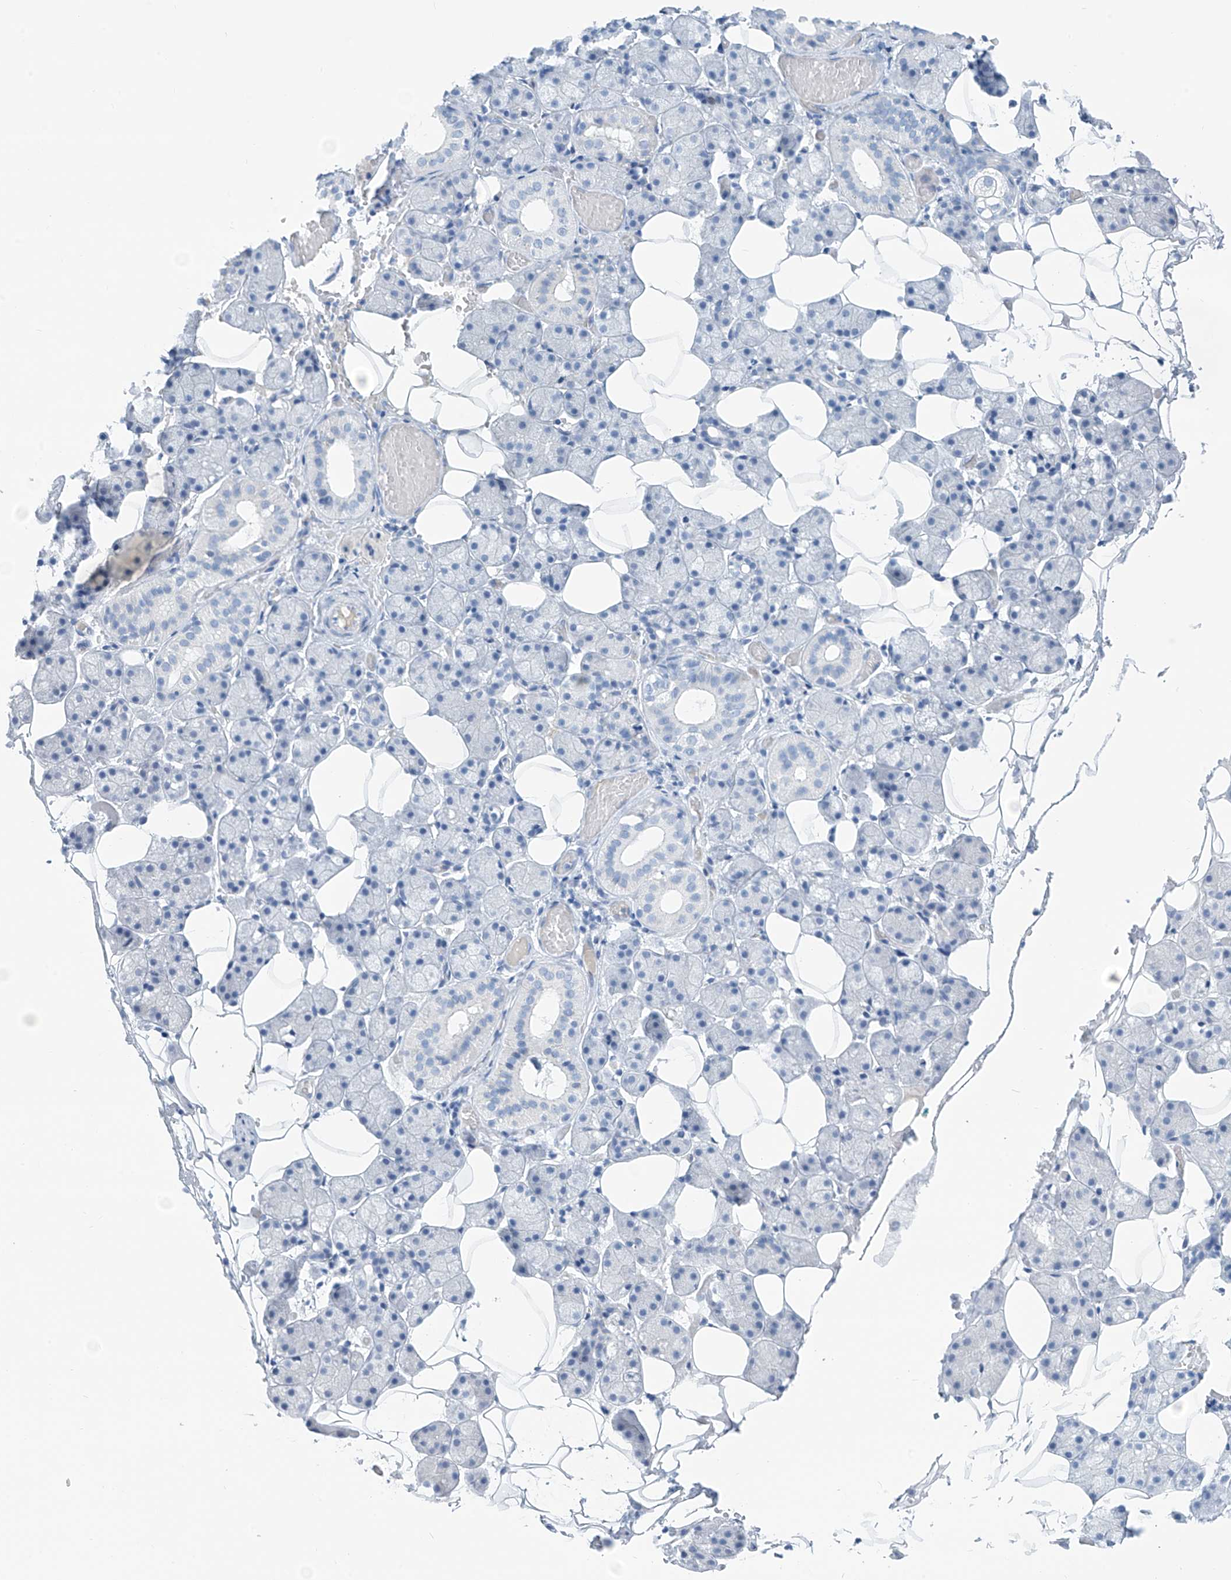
{"staining": {"intensity": "negative", "quantity": "none", "location": "none"}, "tissue": "salivary gland", "cell_type": "Glandular cells", "image_type": "normal", "snomed": [{"axis": "morphology", "description": "Normal tissue, NOS"}, {"axis": "topography", "description": "Salivary gland"}], "caption": "IHC micrograph of benign salivary gland: salivary gland stained with DAB (3,3'-diaminobenzidine) shows no significant protein expression in glandular cells. Brightfield microscopy of immunohistochemistry (IHC) stained with DAB (3,3'-diaminobenzidine) (brown) and hematoxylin (blue), captured at high magnification.", "gene": "SGO2", "patient": {"sex": "female", "age": 33}}